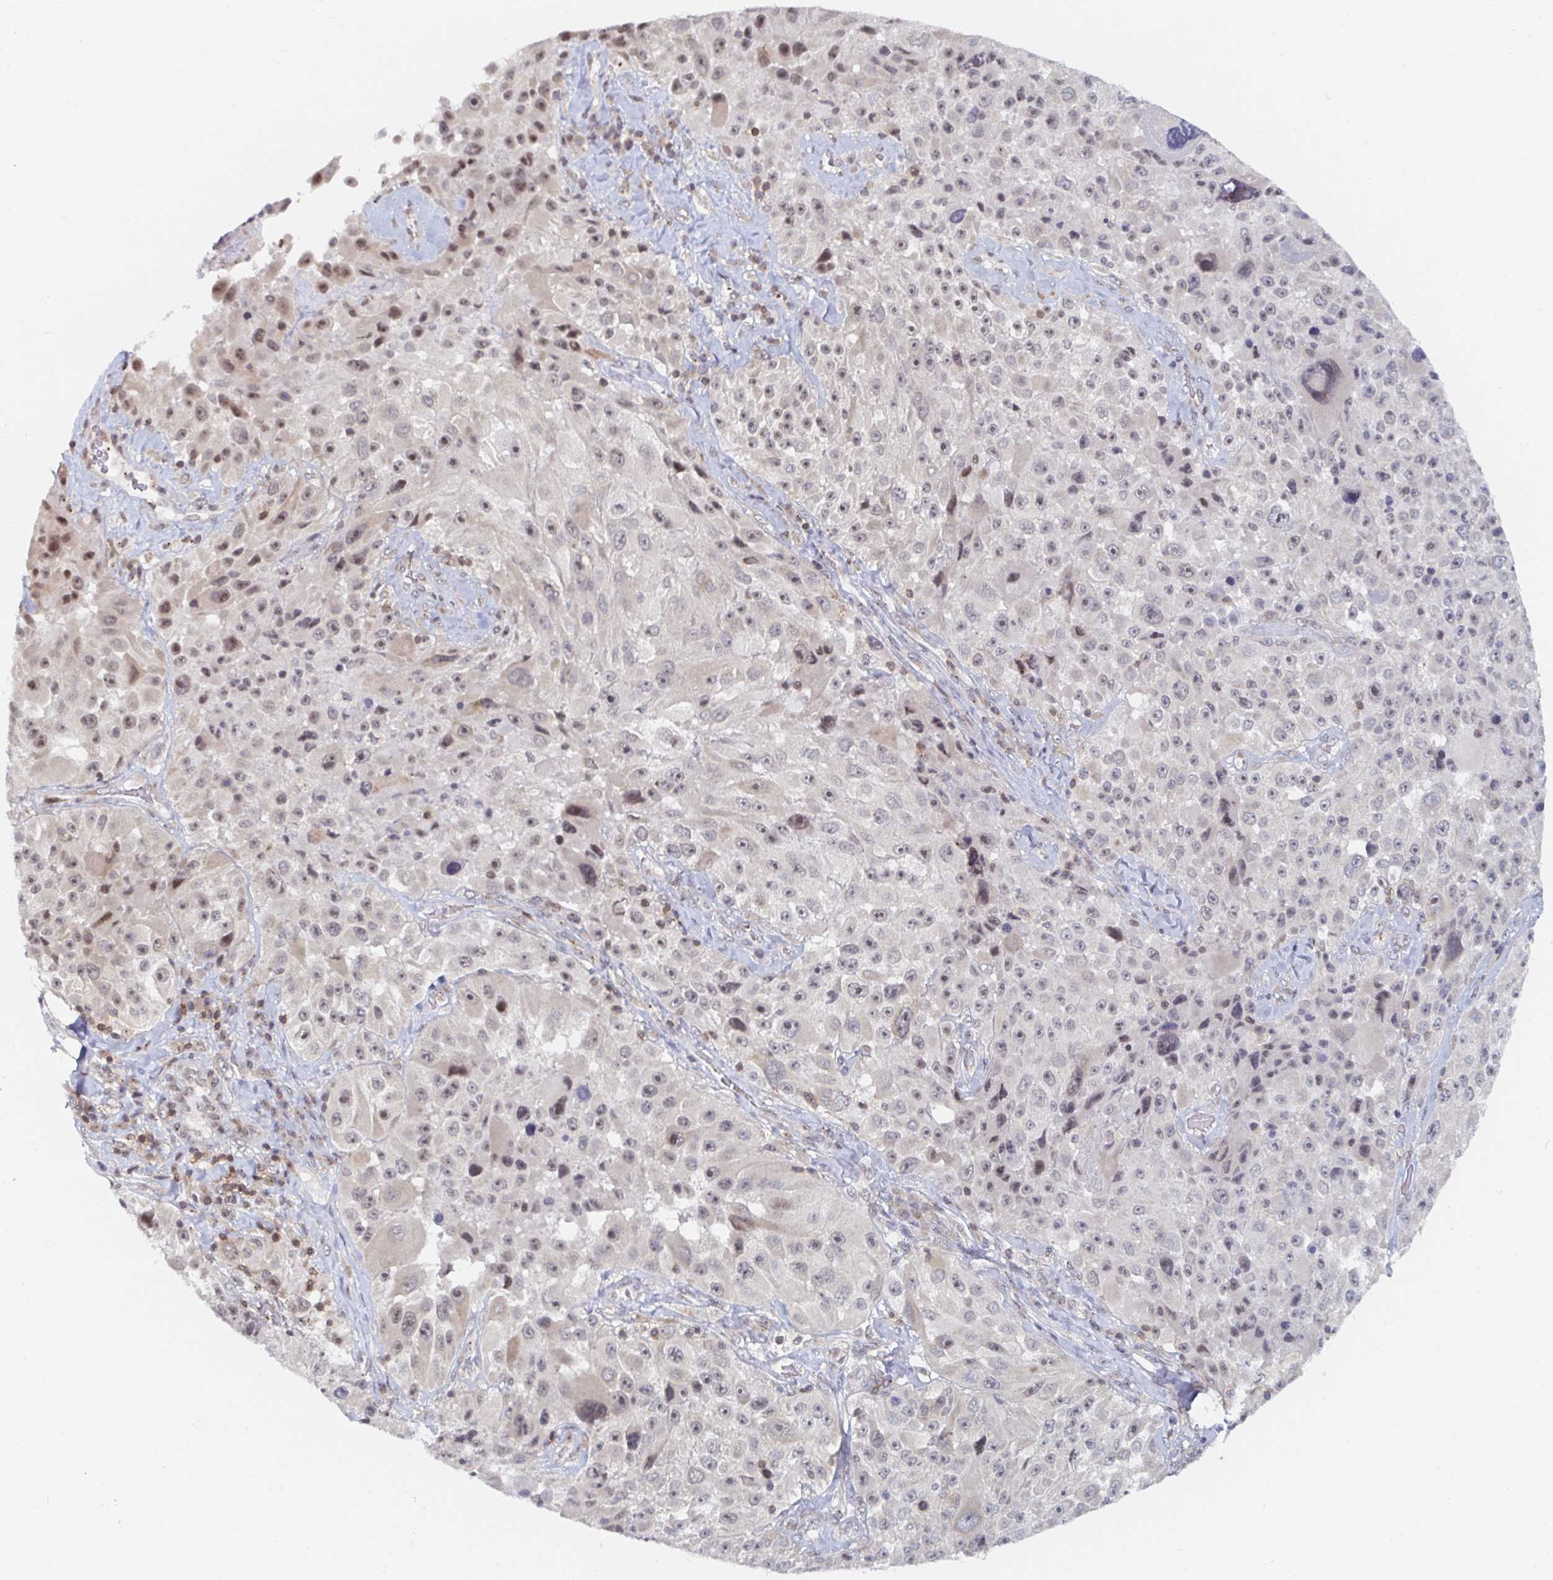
{"staining": {"intensity": "weak", "quantity": "25%-75%", "location": "nuclear"}, "tissue": "melanoma", "cell_type": "Tumor cells", "image_type": "cancer", "snomed": [{"axis": "morphology", "description": "Malignant melanoma, Metastatic site"}, {"axis": "topography", "description": "Lymph node"}], "caption": "Protein expression analysis of malignant melanoma (metastatic site) reveals weak nuclear expression in about 25%-75% of tumor cells. The staining was performed using DAB to visualize the protein expression in brown, while the nuclei were stained in blue with hematoxylin (Magnification: 20x).", "gene": "CHD2", "patient": {"sex": "male", "age": 62}}